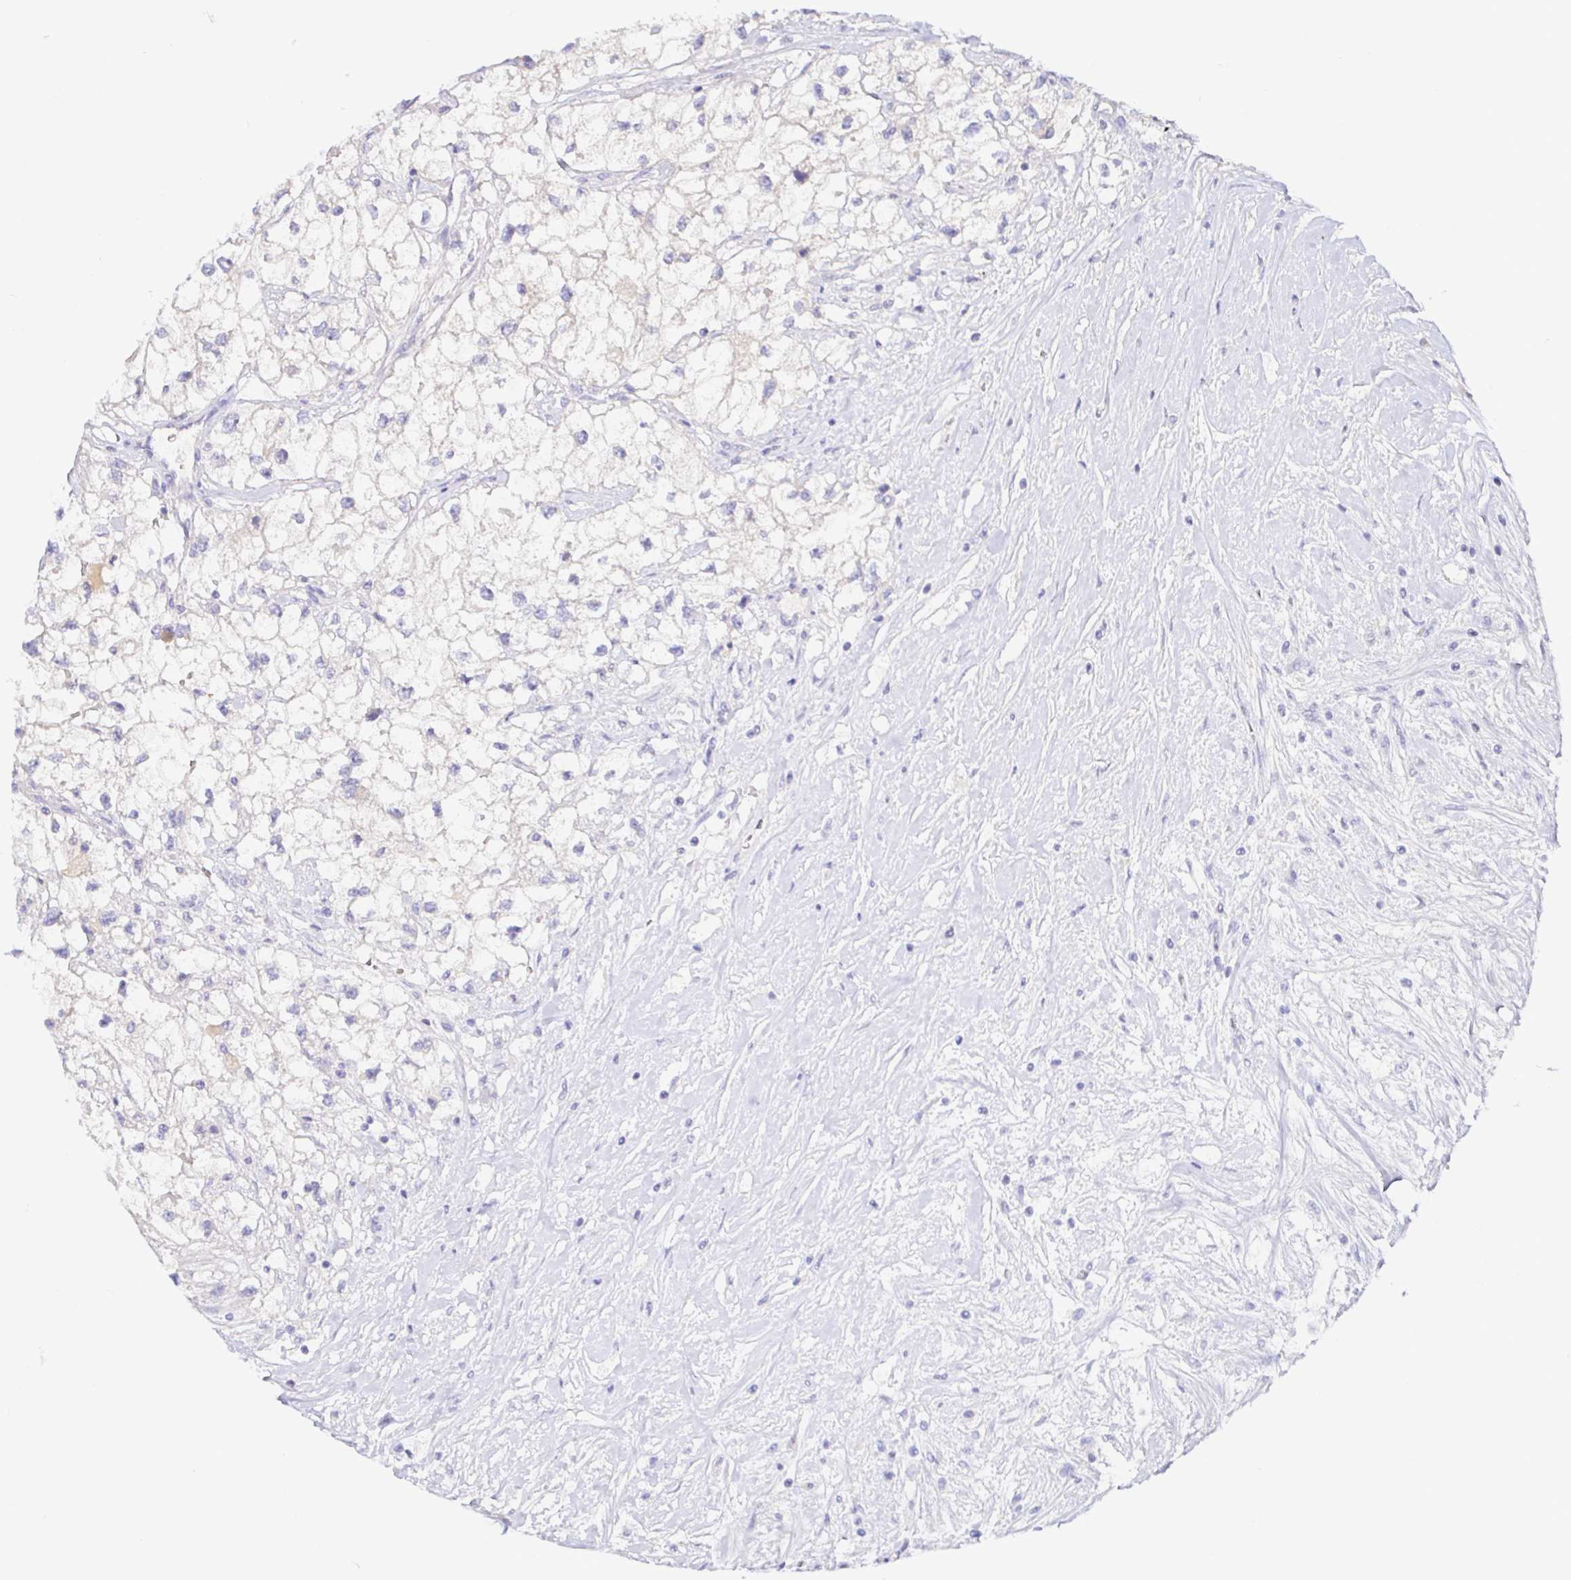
{"staining": {"intensity": "negative", "quantity": "none", "location": "none"}, "tissue": "renal cancer", "cell_type": "Tumor cells", "image_type": "cancer", "snomed": [{"axis": "morphology", "description": "Adenocarcinoma, NOS"}, {"axis": "topography", "description": "Kidney"}], "caption": "Human adenocarcinoma (renal) stained for a protein using immunohistochemistry (IHC) displays no expression in tumor cells.", "gene": "SAA4", "patient": {"sex": "male", "age": 59}}